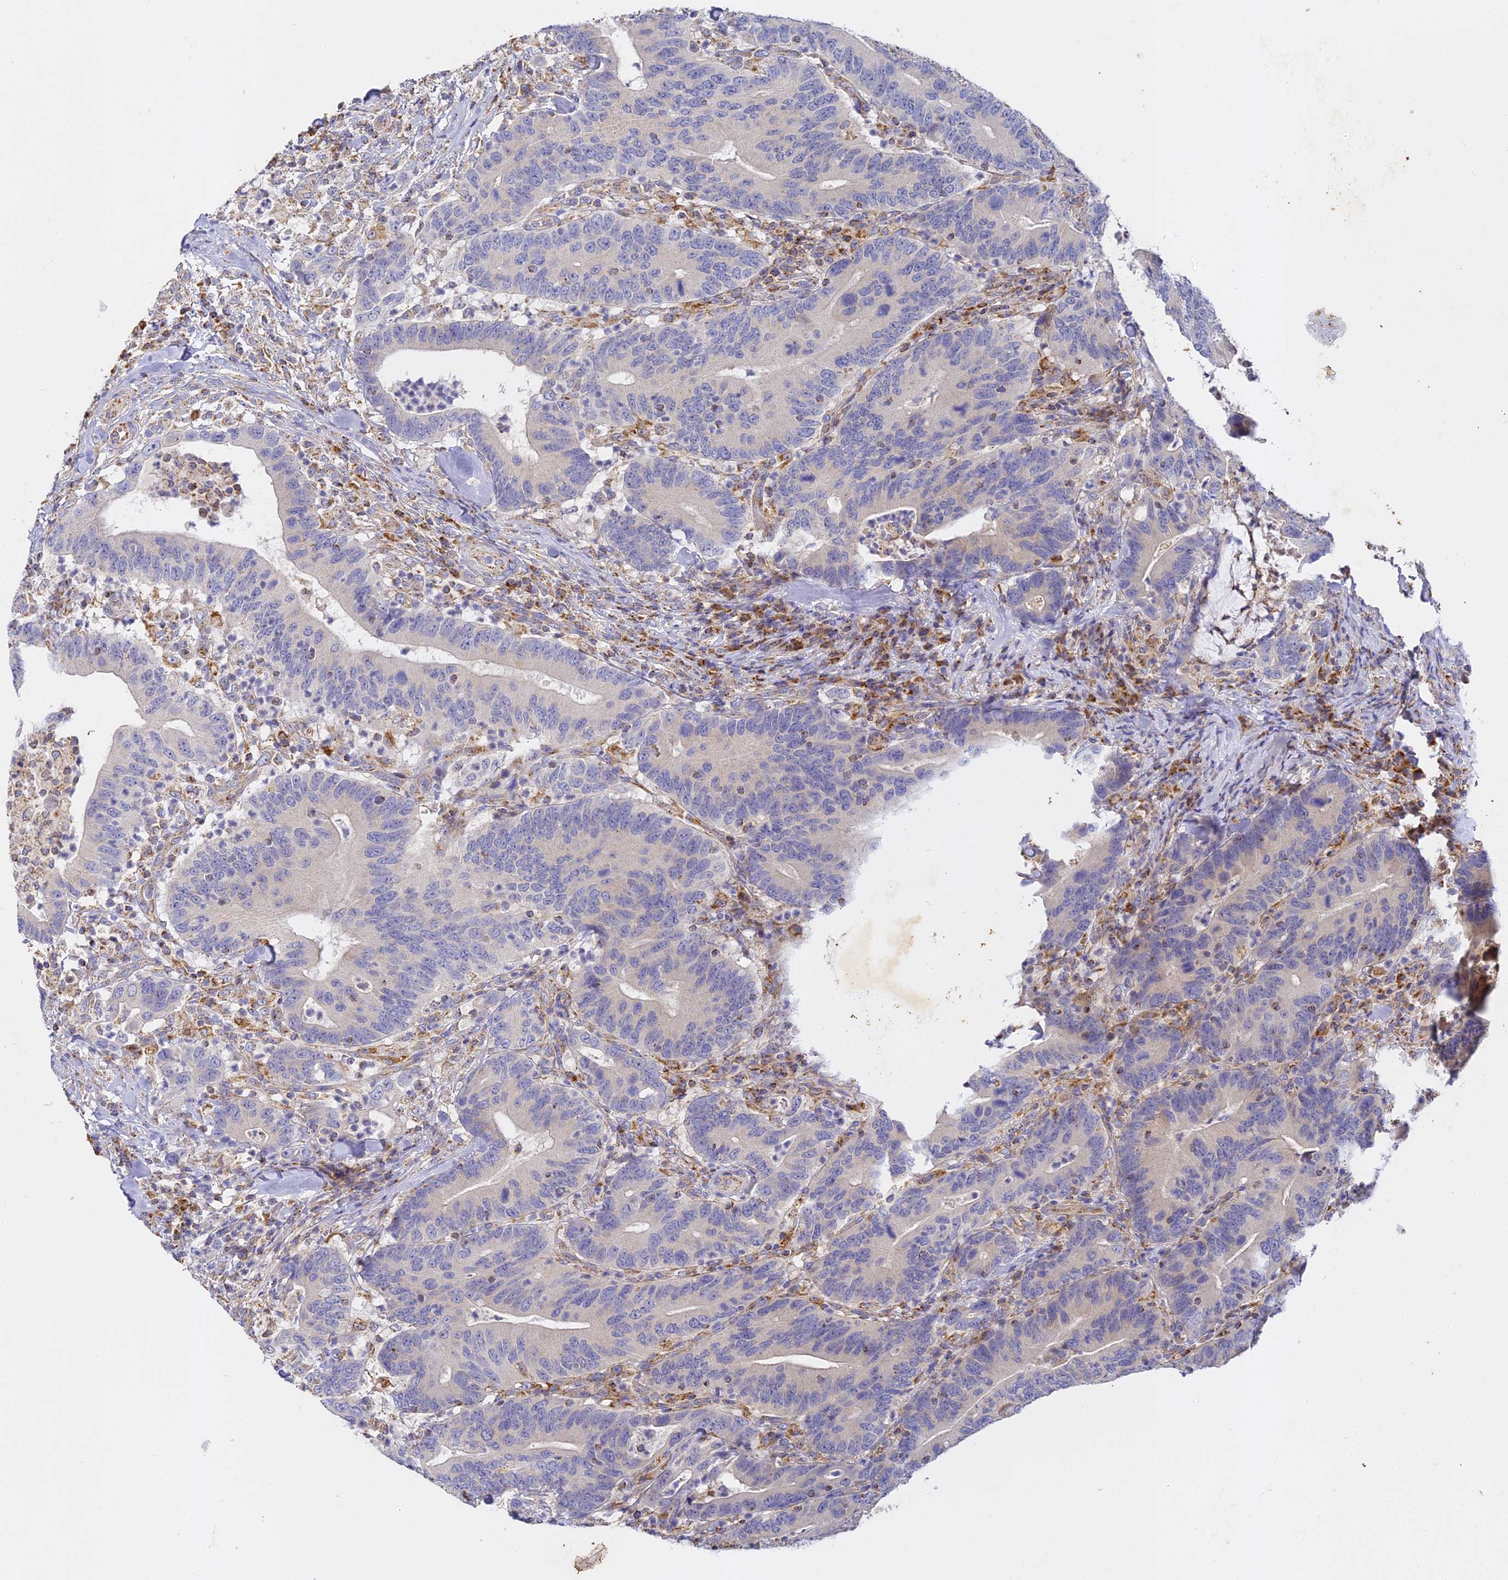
{"staining": {"intensity": "negative", "quantity": "none", "location": "none"}, "tissue": "colorectal cancer", "cell_type": "Tumor cells", "image_type": "cancer", "snomed": [{"axis": "morphology", "description": "Adenocarcinoma, NOS"}, {"axis": "topography", "description": "Colon"}], "caption": "Human adenocarcinoma (colorectal) stained for a protein using immunohistochemistry (IHC) shows no staining in tumor cells.", "gene": "DONSON", "patient": {"sex": "female", "age": 66}}